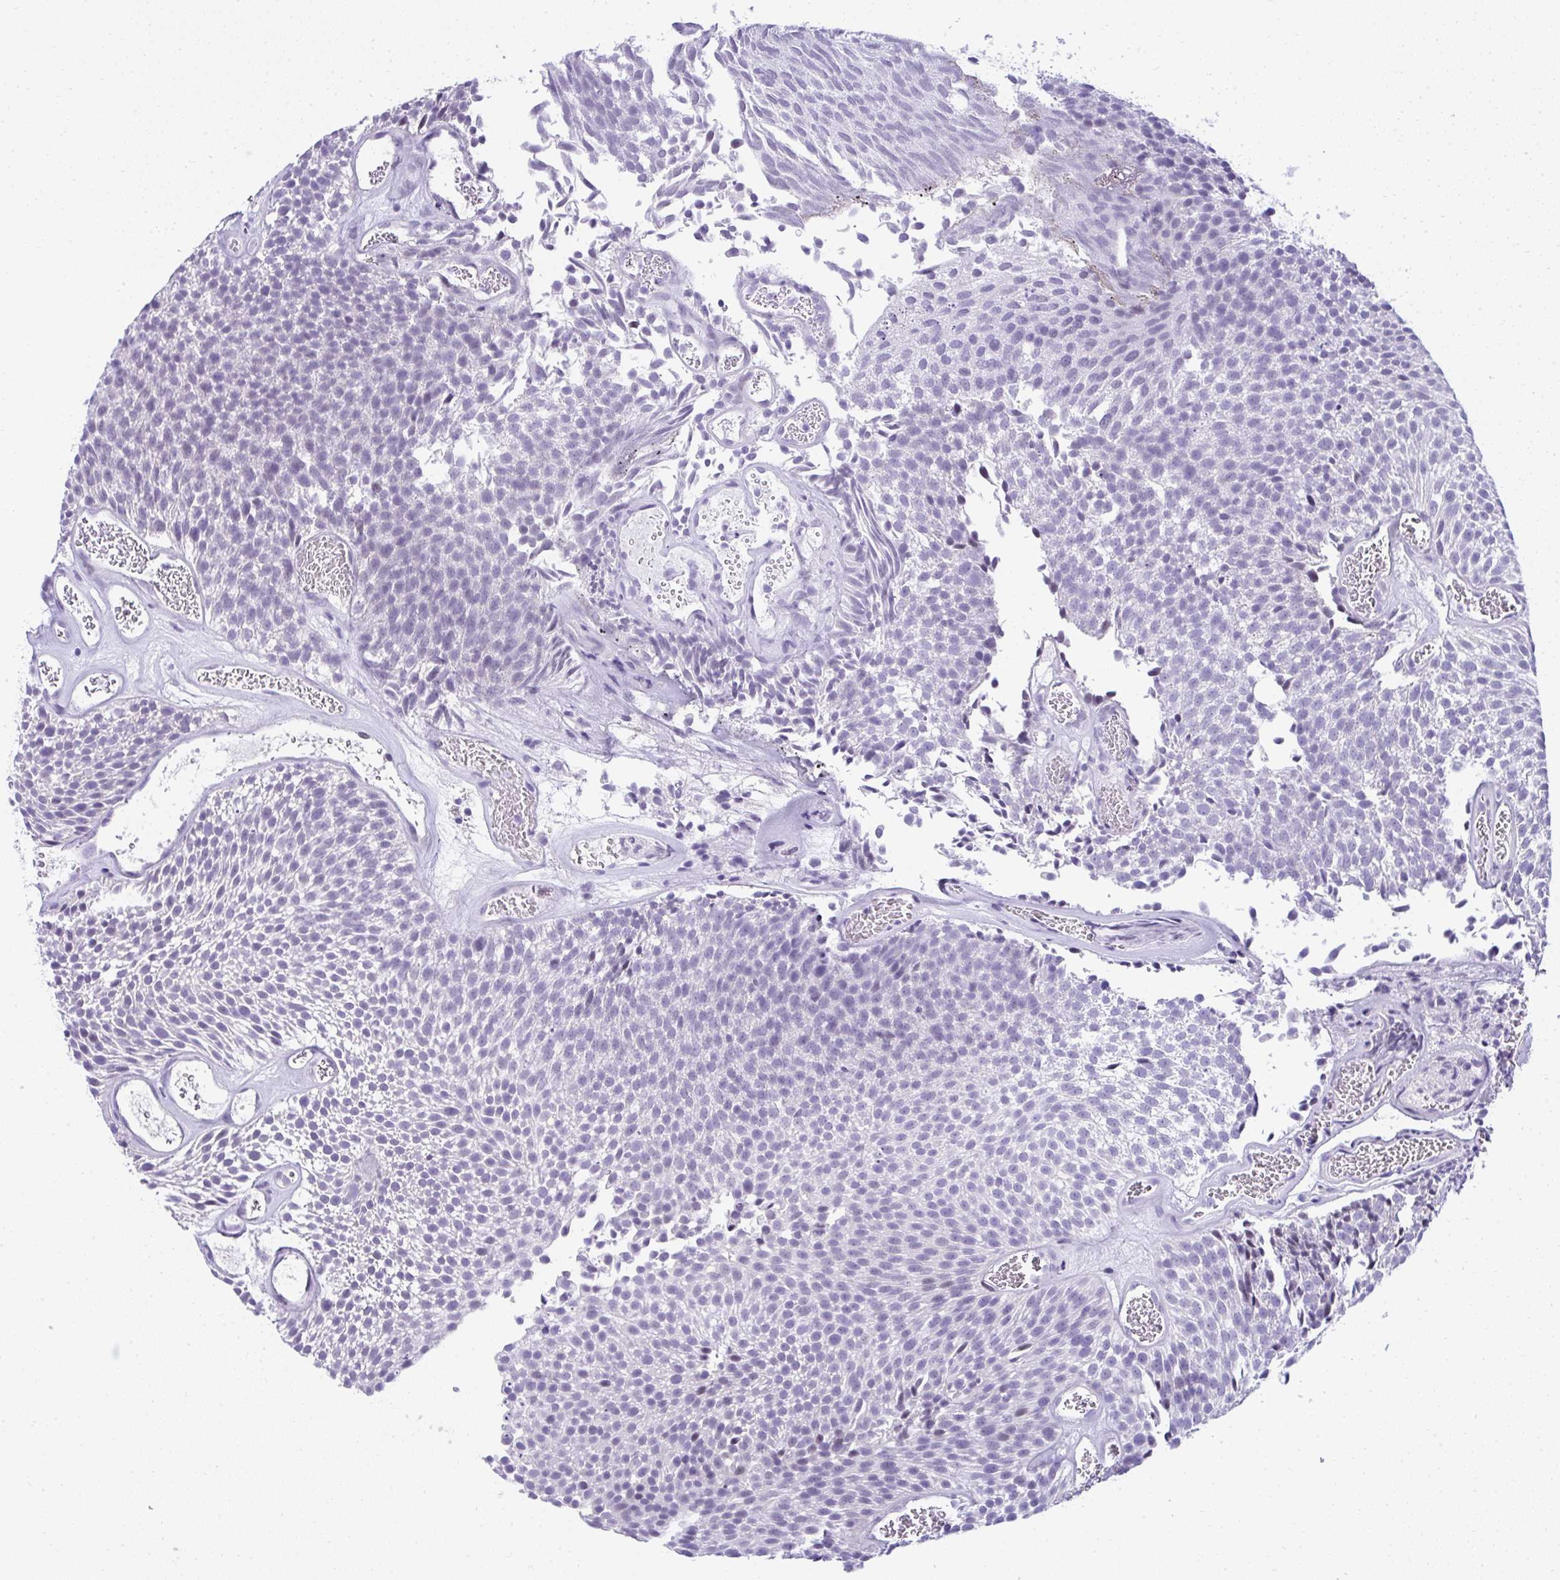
{"staining": {"intensity": "negative", "quantity": "none", "location": "none"}, "tissue": "urothelial cancer", "cell_type": "Tumor cells", "image_type": "cancer", "snomed": [{"axis": "morphology", "description": "Urothelial carcinoma, Low grade"}, {"axis": "topography", "description": "Urinary bladder"}], "caption": "The immunohistochemistry micrograph has no significant positivity in tumor cells of urothelial cancer tissue. (DAB (3,3'-diaminobenzidine) IHC visualized using brightfield microscopy, high magnification).", "gene": "RNF183", "patient": {"sex": "female", "age": 79}}